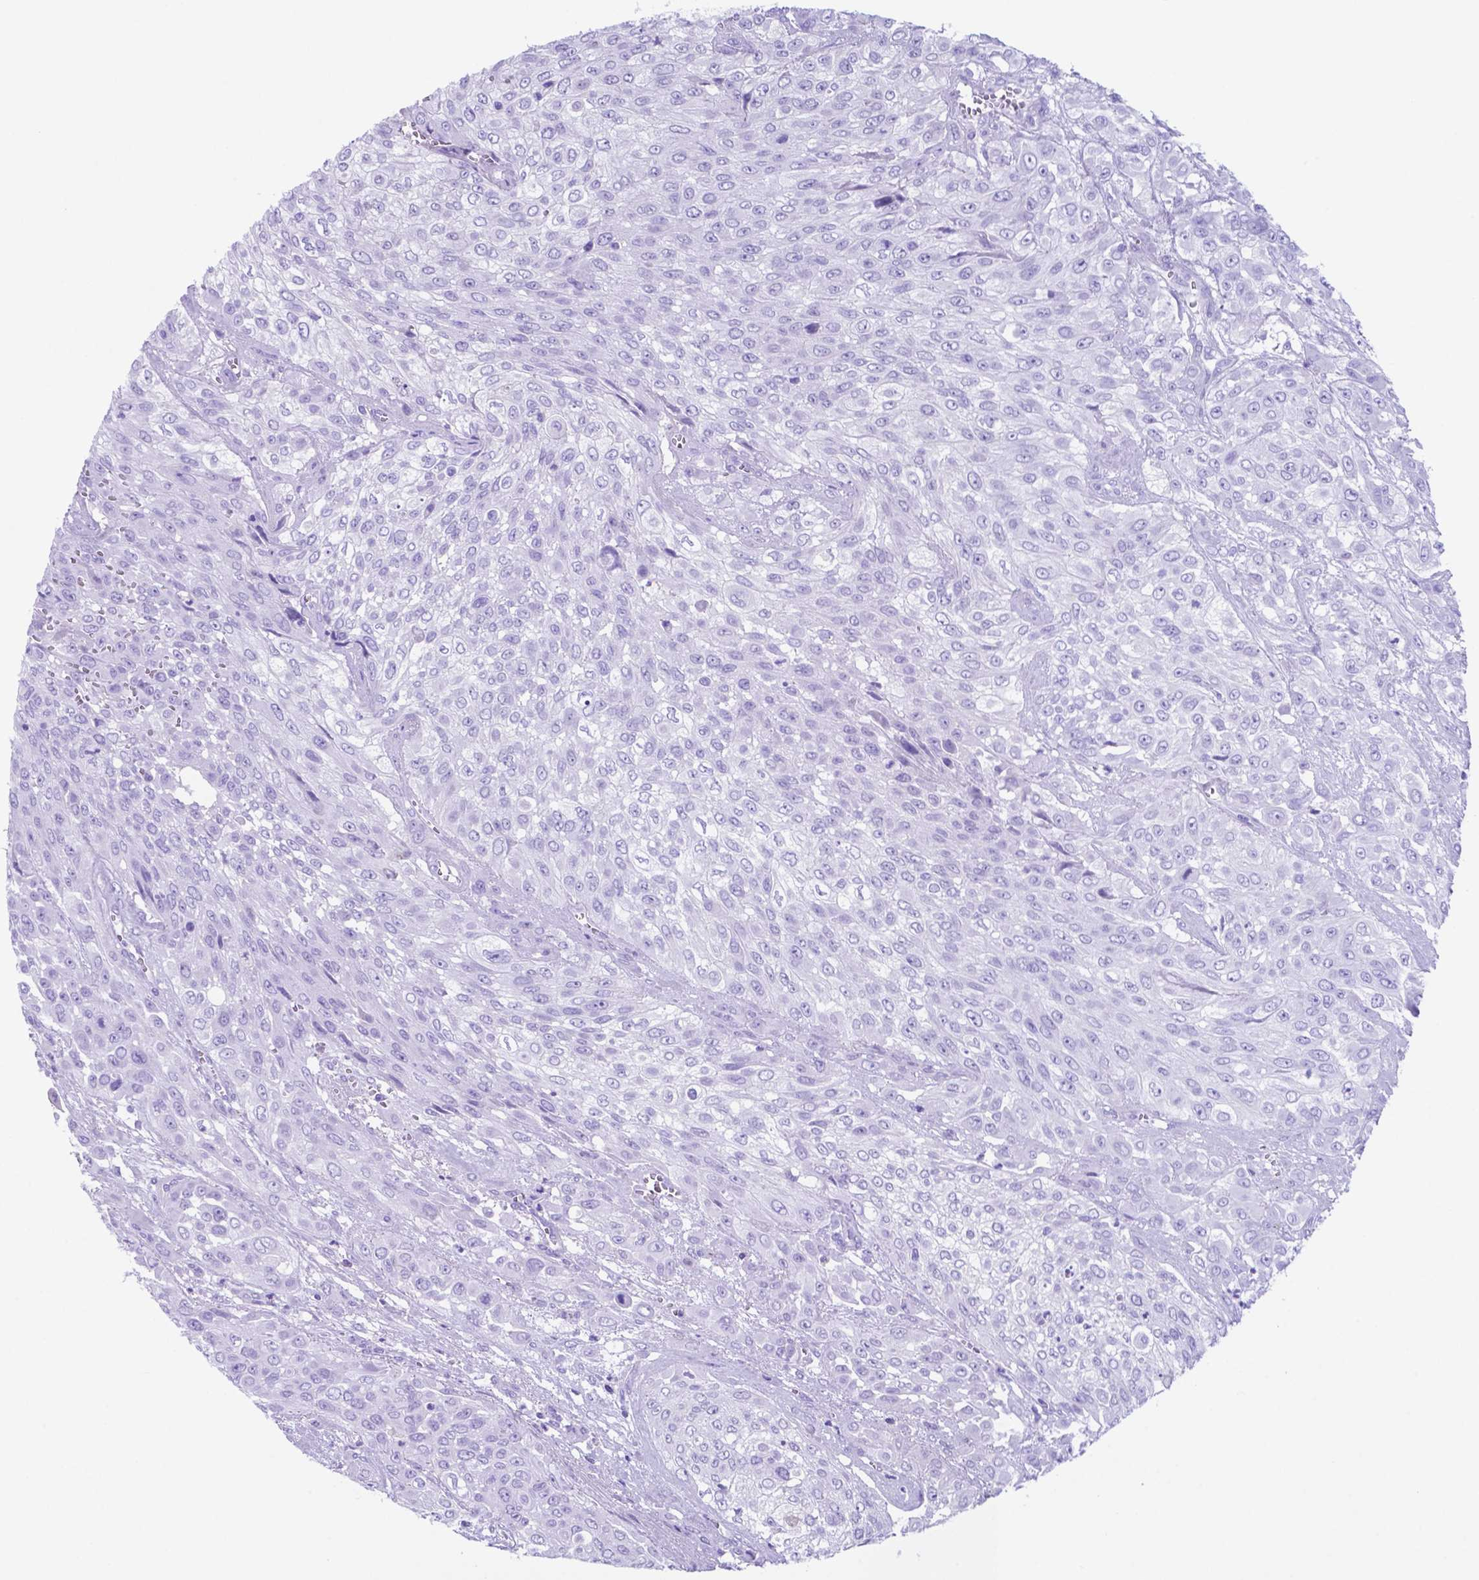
{"staining": {"intensity": "negative", "quantity": "none", "location": "none"}, "tissue": "urothelial cancer", "cell_type": "Tumor cells", "image_type": "cancer", "snomed": [{"axis": "morphology", "description": "Urothelial carcinoma, High grade"}, {"axis": "topography", "description": "Urinary bladder"}], "caption": "Immunohistochemistry of high-grade urothelial carcinoma reveals no staining in tumor cells.", "gene": "DNAAF8", "patient": {"sex": "male", "age": 57}}